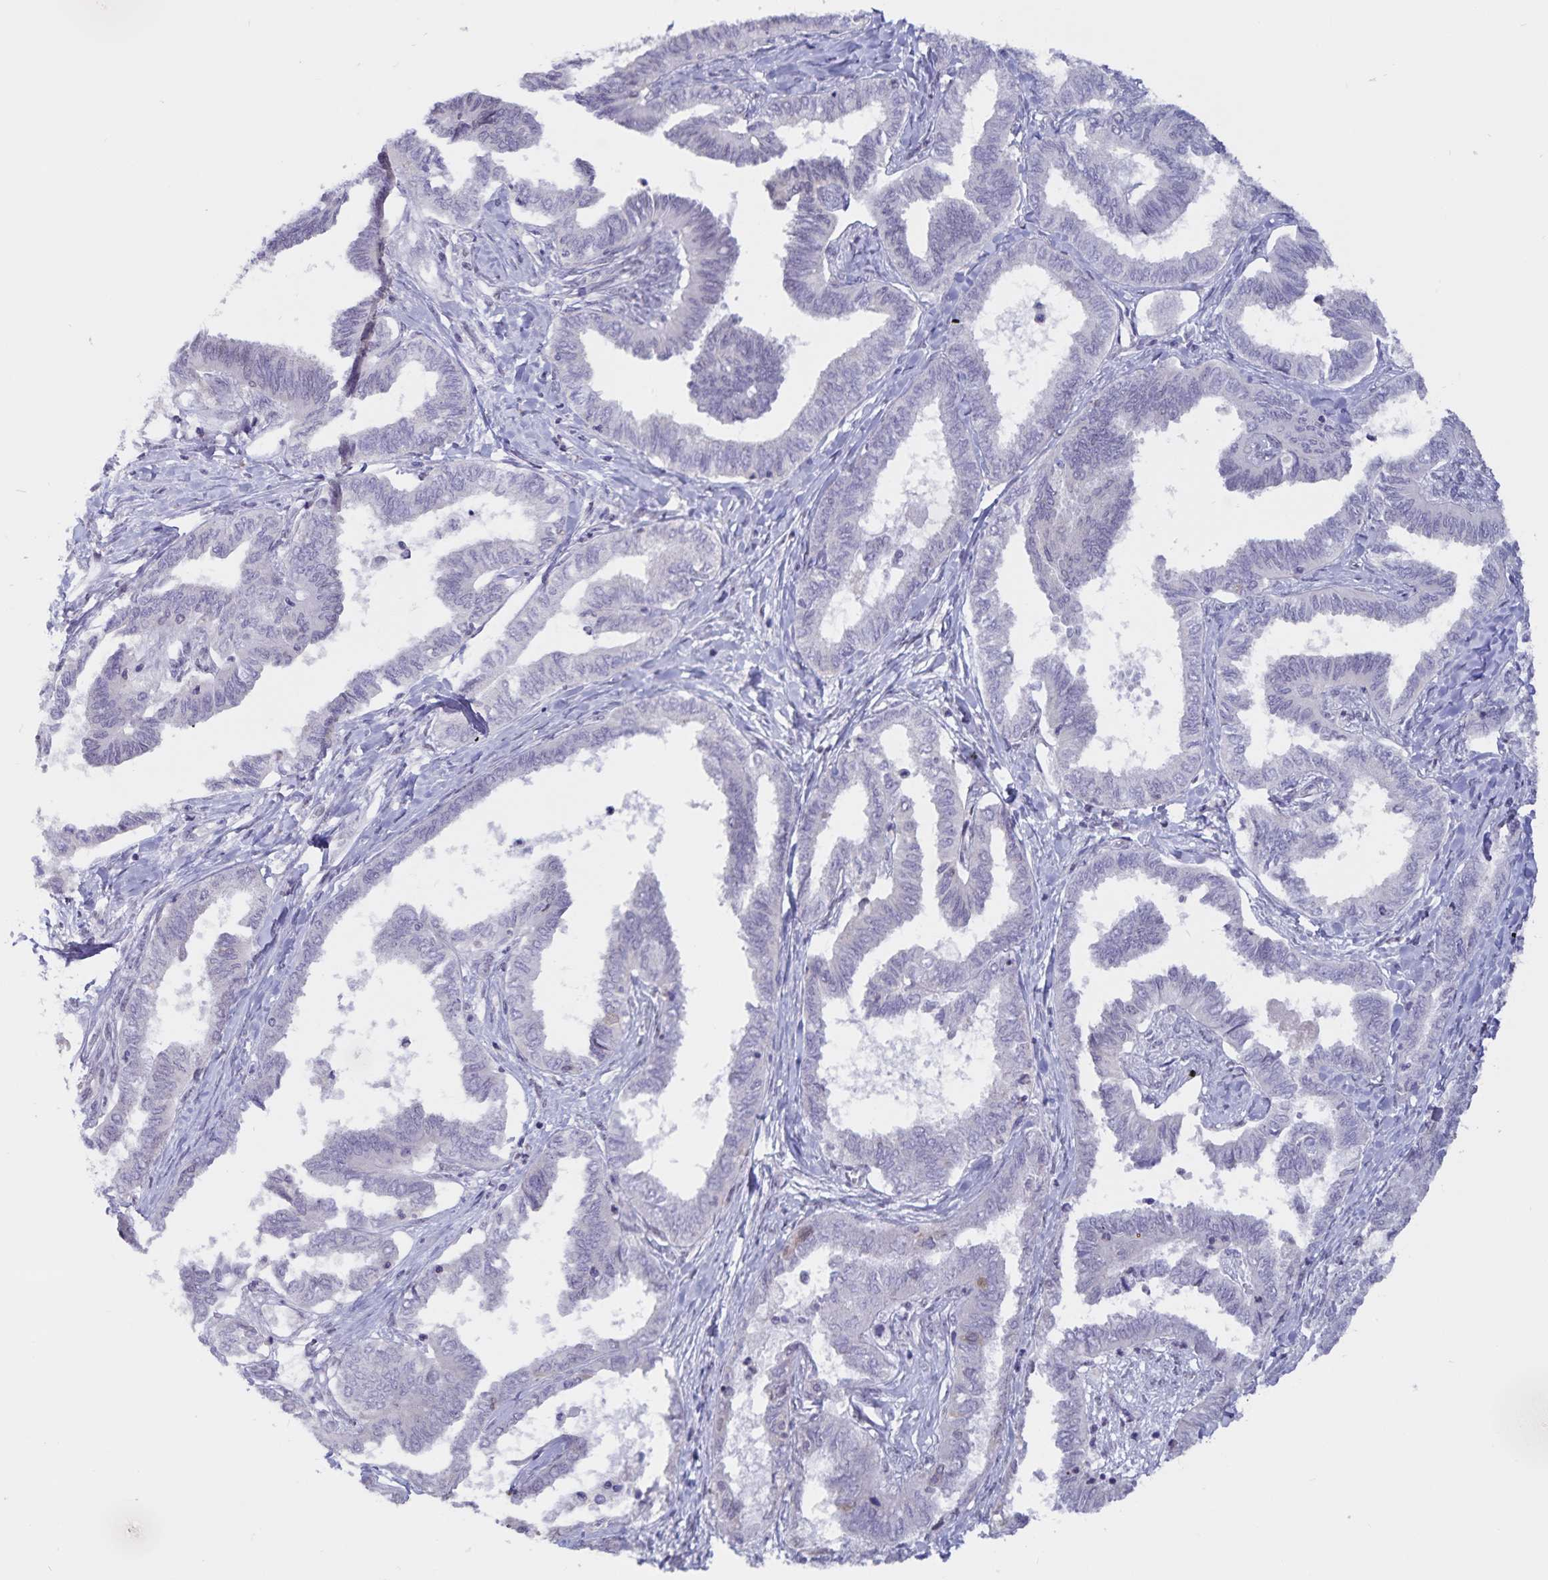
{"staining": {"intensity": "negative", "quantity": "none", "location": "none"}, "tissue": "ovarian cancer", "cell_type": "Tumor cells", "image_type": "cancer", "snomed": [{"axis": "morphology", "description": "Carcinoma, endometroid"}, {"axis": "topography", "description": "Ovary"}], "caption": "A high-resolution micrograph shows immunohistochemistry (IHC) staining of endometroid carcinoma (ovarian), which exhibits no significant positivity in tumor cells.", "gene": "ATP2A2", "patient": {"sex": "female", "age": 70}}